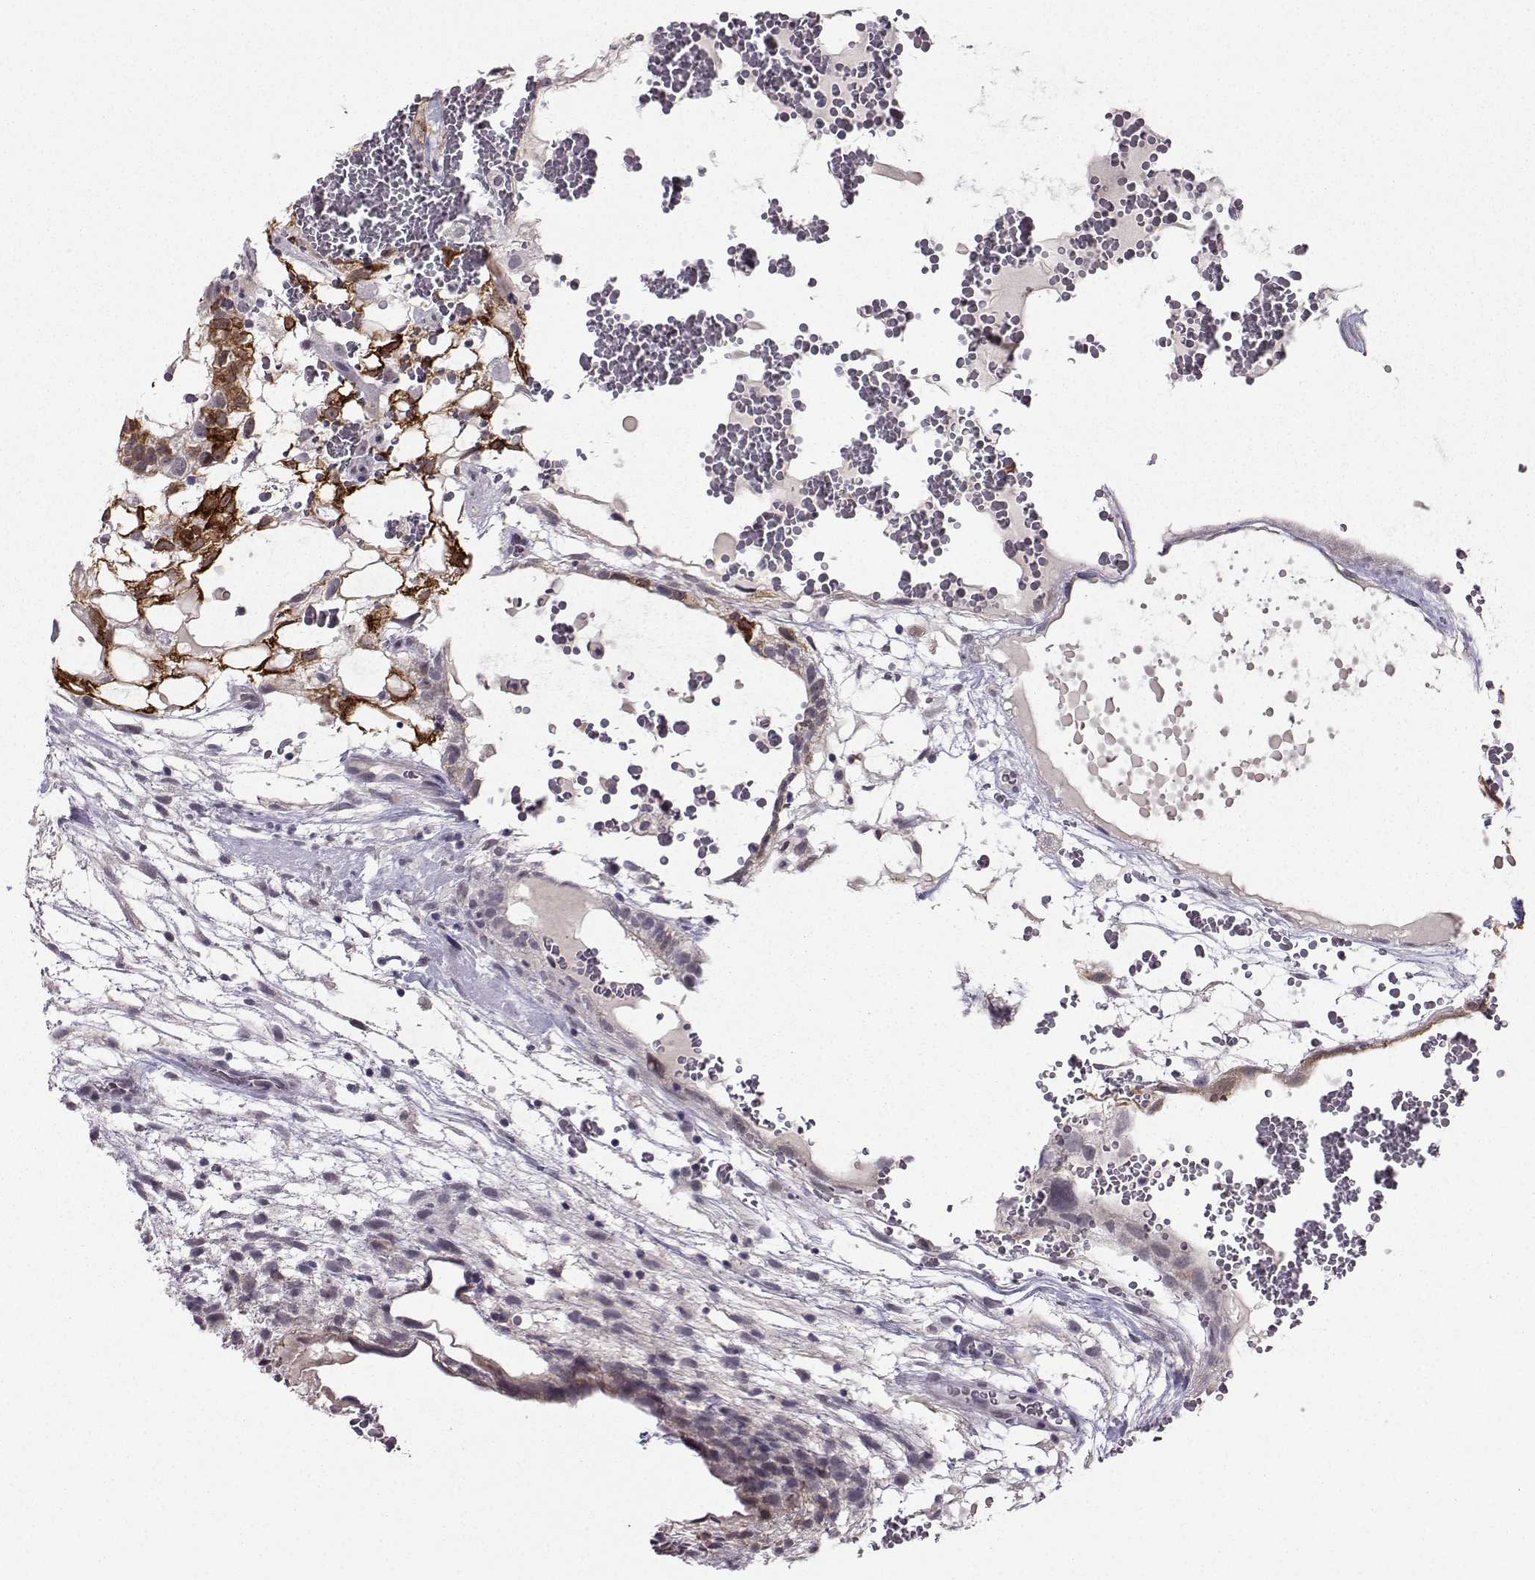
{"staining": {"intensity": "strong", "quantity": "25%-75%", "location": "cytoplasmic/membranous"}, "tissue": "testis cancer", "cell_type": "Tumor cells", "image_type": "cancer", "snomed": [{"axis": "morphology", "description": "Normal tissue, NOS"}, {"axis": "morphology", "description": "Carcinoma, Embryonal, NOS"}, {"axis": "topography", "description": "Testis"}], "caption": "The immunohistochemical stain labels strong cytoplasmic/membranous staining in tumor cells of testis embryonal carcinoma tissue.", "gene": "LIN28A", "patient": {"sex": "male", "age": 32}}